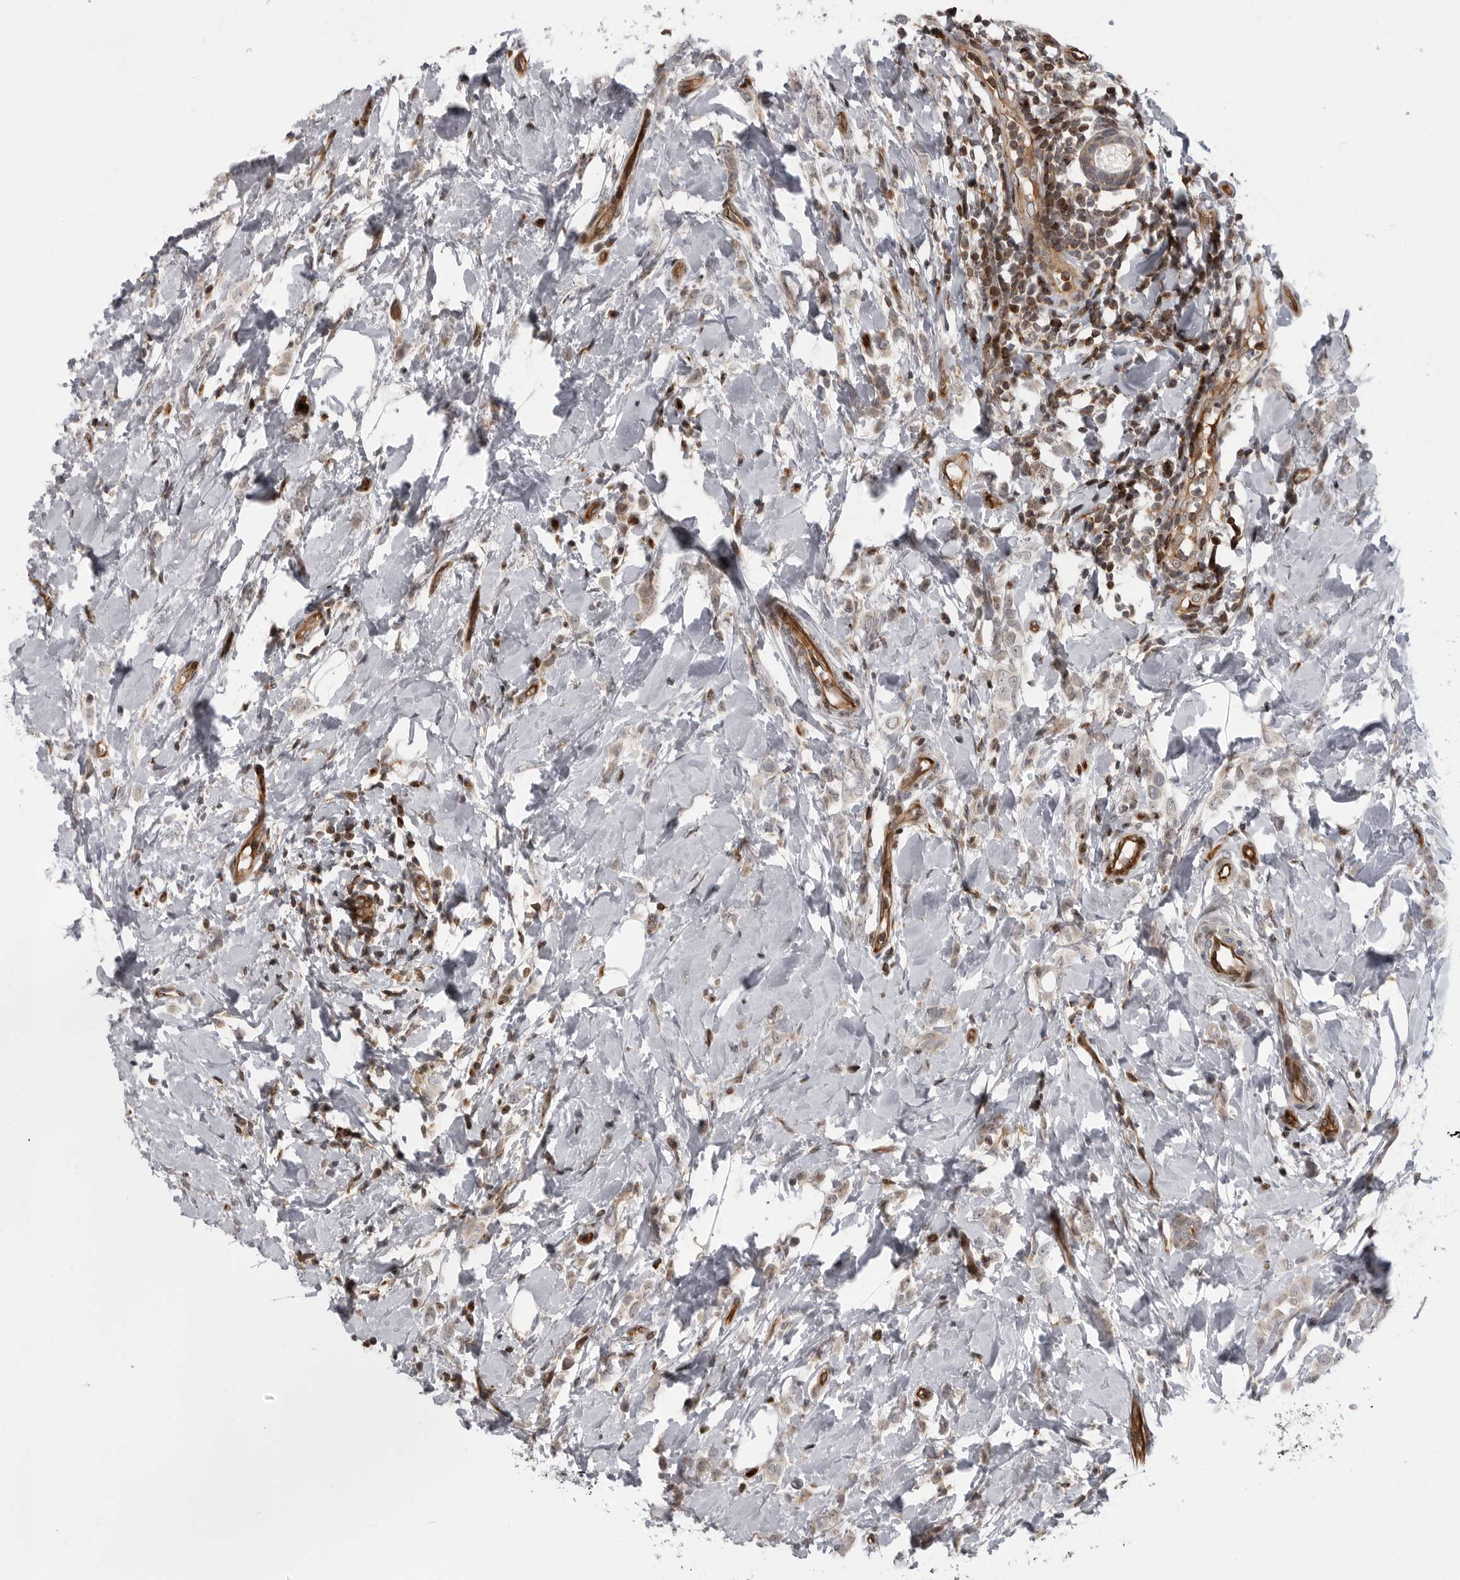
{"staining": {"intensity": "weak", "quantity": "<25%", "location": "cytoplasmic/membranous"}, "tissue": "breast cancer", "cell_type": "Tumor cells", "image_type": "cancer", "snomed": [{"axis": "morphology", "description": "Lobular carcinoma"}, {"axis": "topography", "description": "Breast"}], "caption": "Immunohistochemical staining of human breast cancer (lobular carcinoma) displays no significant expression in tumor cells.", "gene": "ABL1", "patient": {"sex": "female", "age": 47}}